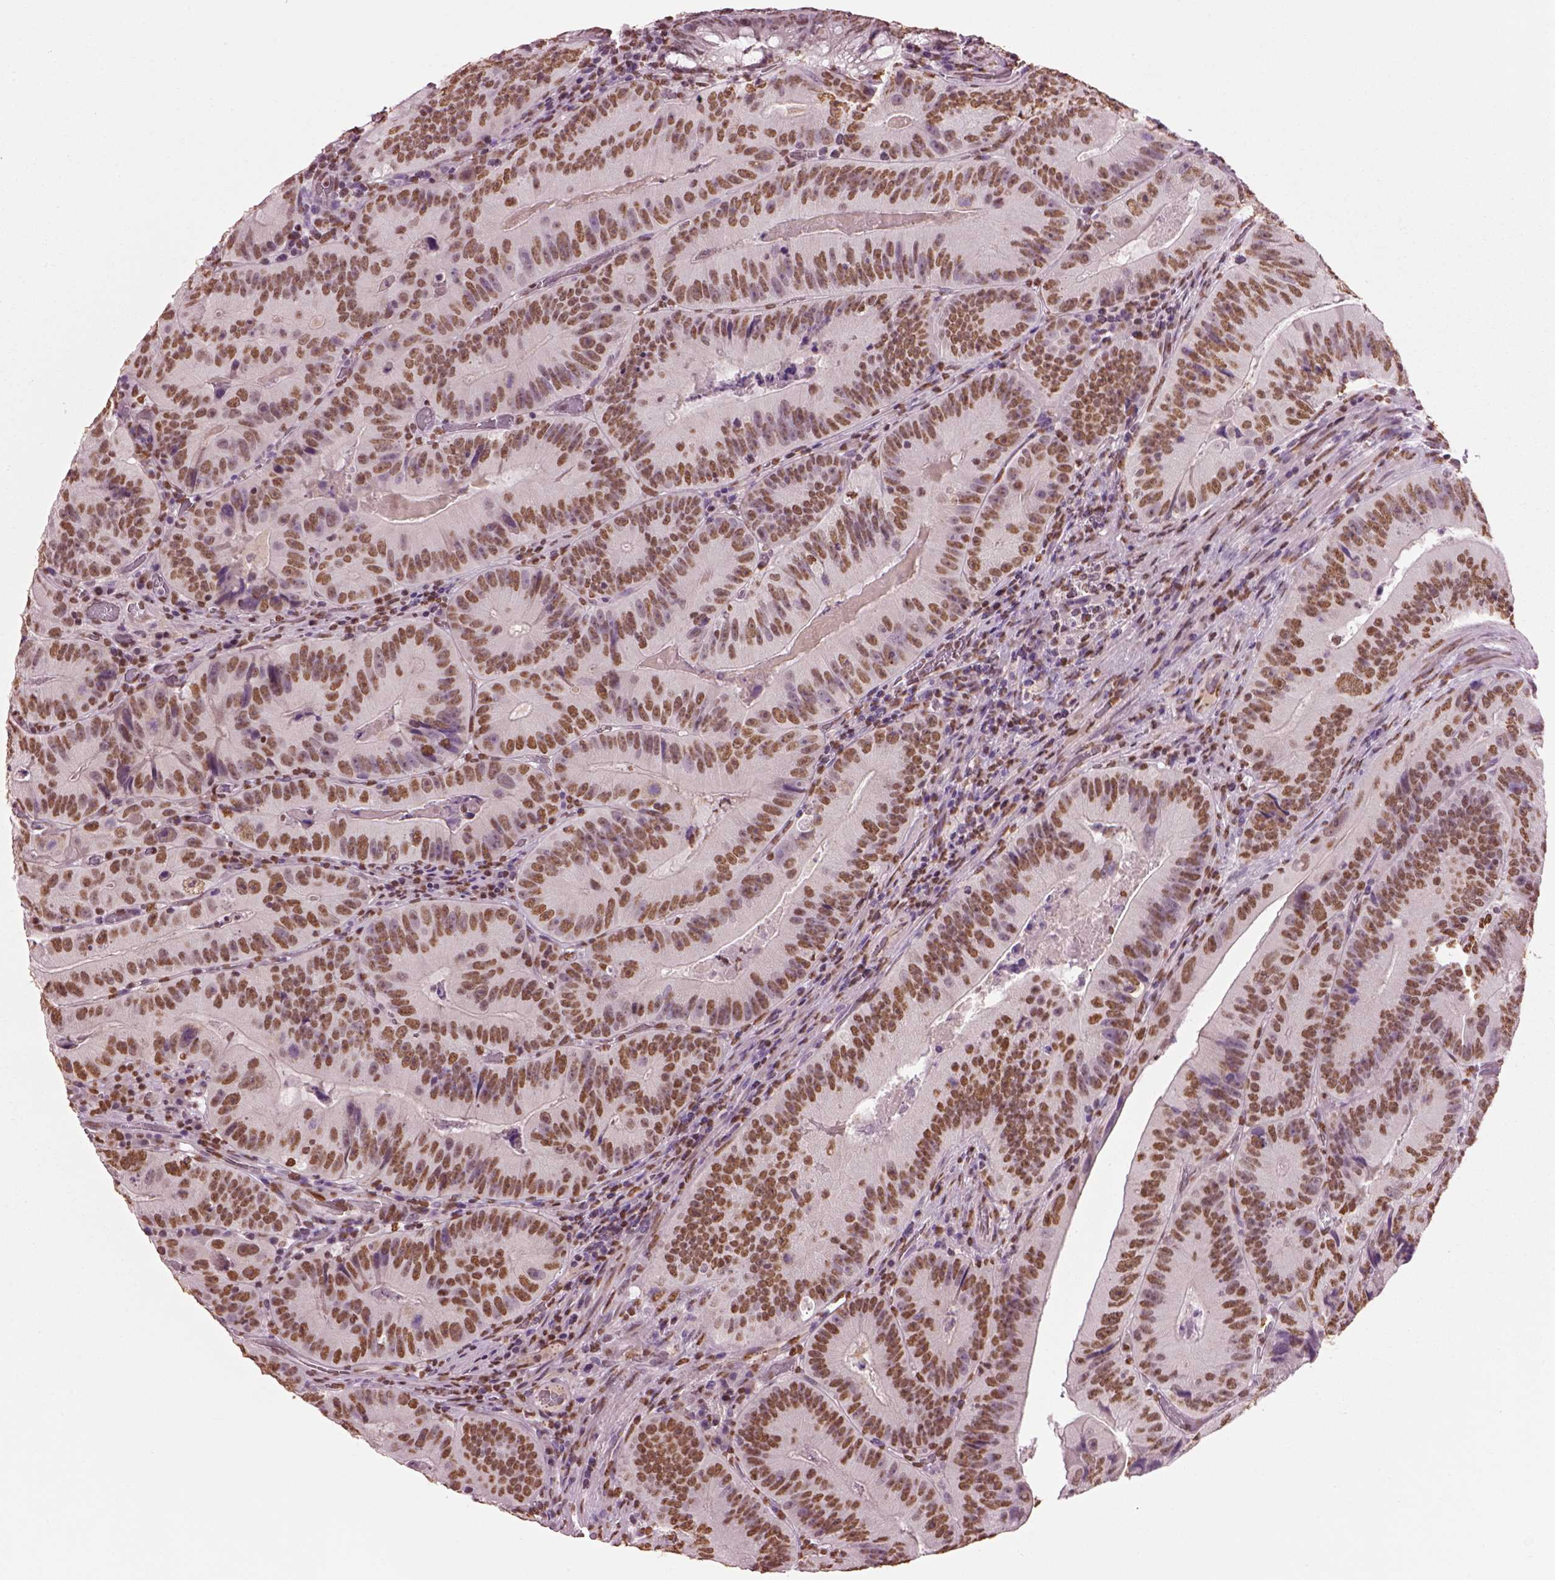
{"staining": {"intensity": "moderate", "quantity": ">75%", "location": "nuclear"}, "tissue": "colorectal cancer", "cell_type": "Tumor cells", "image_type": "cancer", "snomed": [{"axis": "morphology", "description": "Adenocarcinoma, NOS"}, {"axis": "topography", "description": "Colon"}], "caption": "The image shows a brown stain indicating the presence of a protein in the nuclear of tumor cells in colorectal adenocarcinoma. Nuclei are stained in blue.", "gene": "DDX3X", "patient": {"sex": "female", "age": 86}}